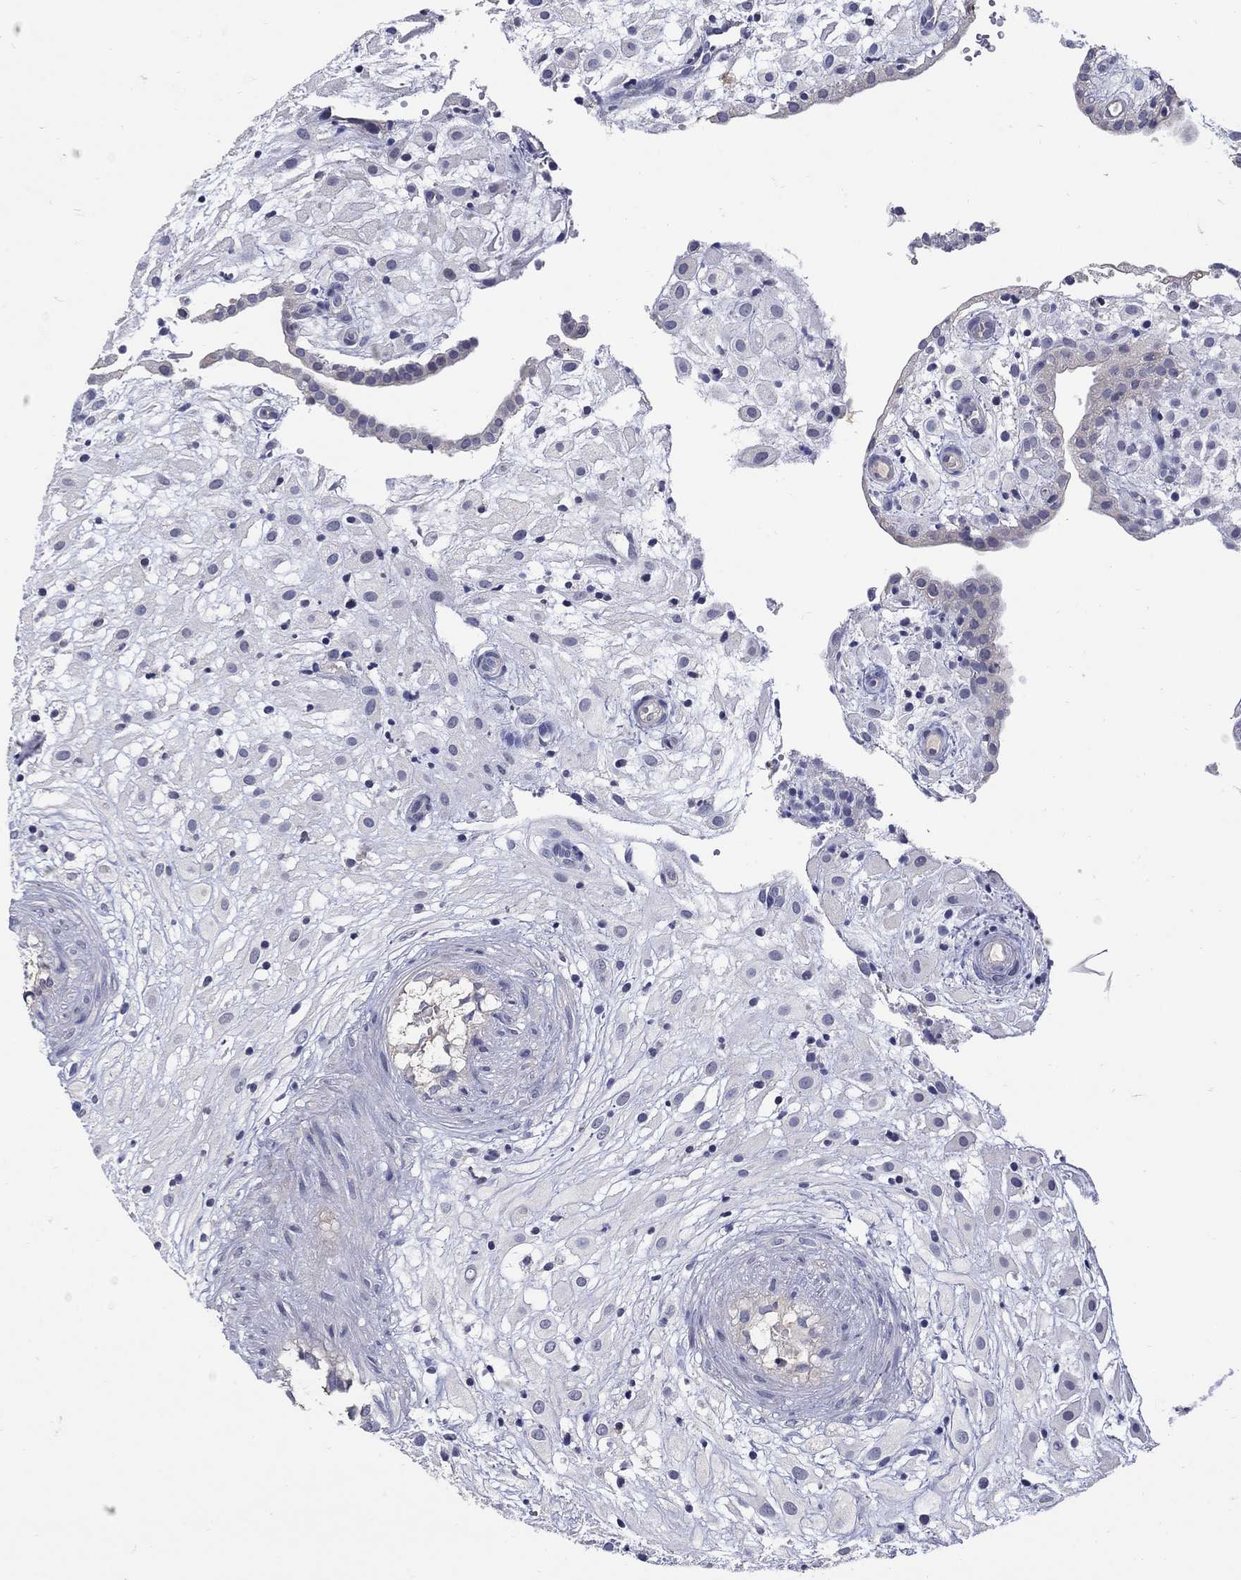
{"staining": {"intensity": "negative", "quantity": "none", "location": "none"}, "tissue": "placenta", "cell_type": "Decidual cells", "image_type": "normal", "snomed": [{"axis": "morphology", "description": "Normal tissue, NOS"}, {"axis": "topography", "description": "Placenta"}], "caption": "High magnification brightfield microscopy of unremarkable placenta stained with DAB (3,3'-diaminobenzidine) (brown) and counterstained with hematoxylin (blue): decidual cells show no significant expression.", "gene": "CETN1", "patient": {"sex": "female", "age": 24}}